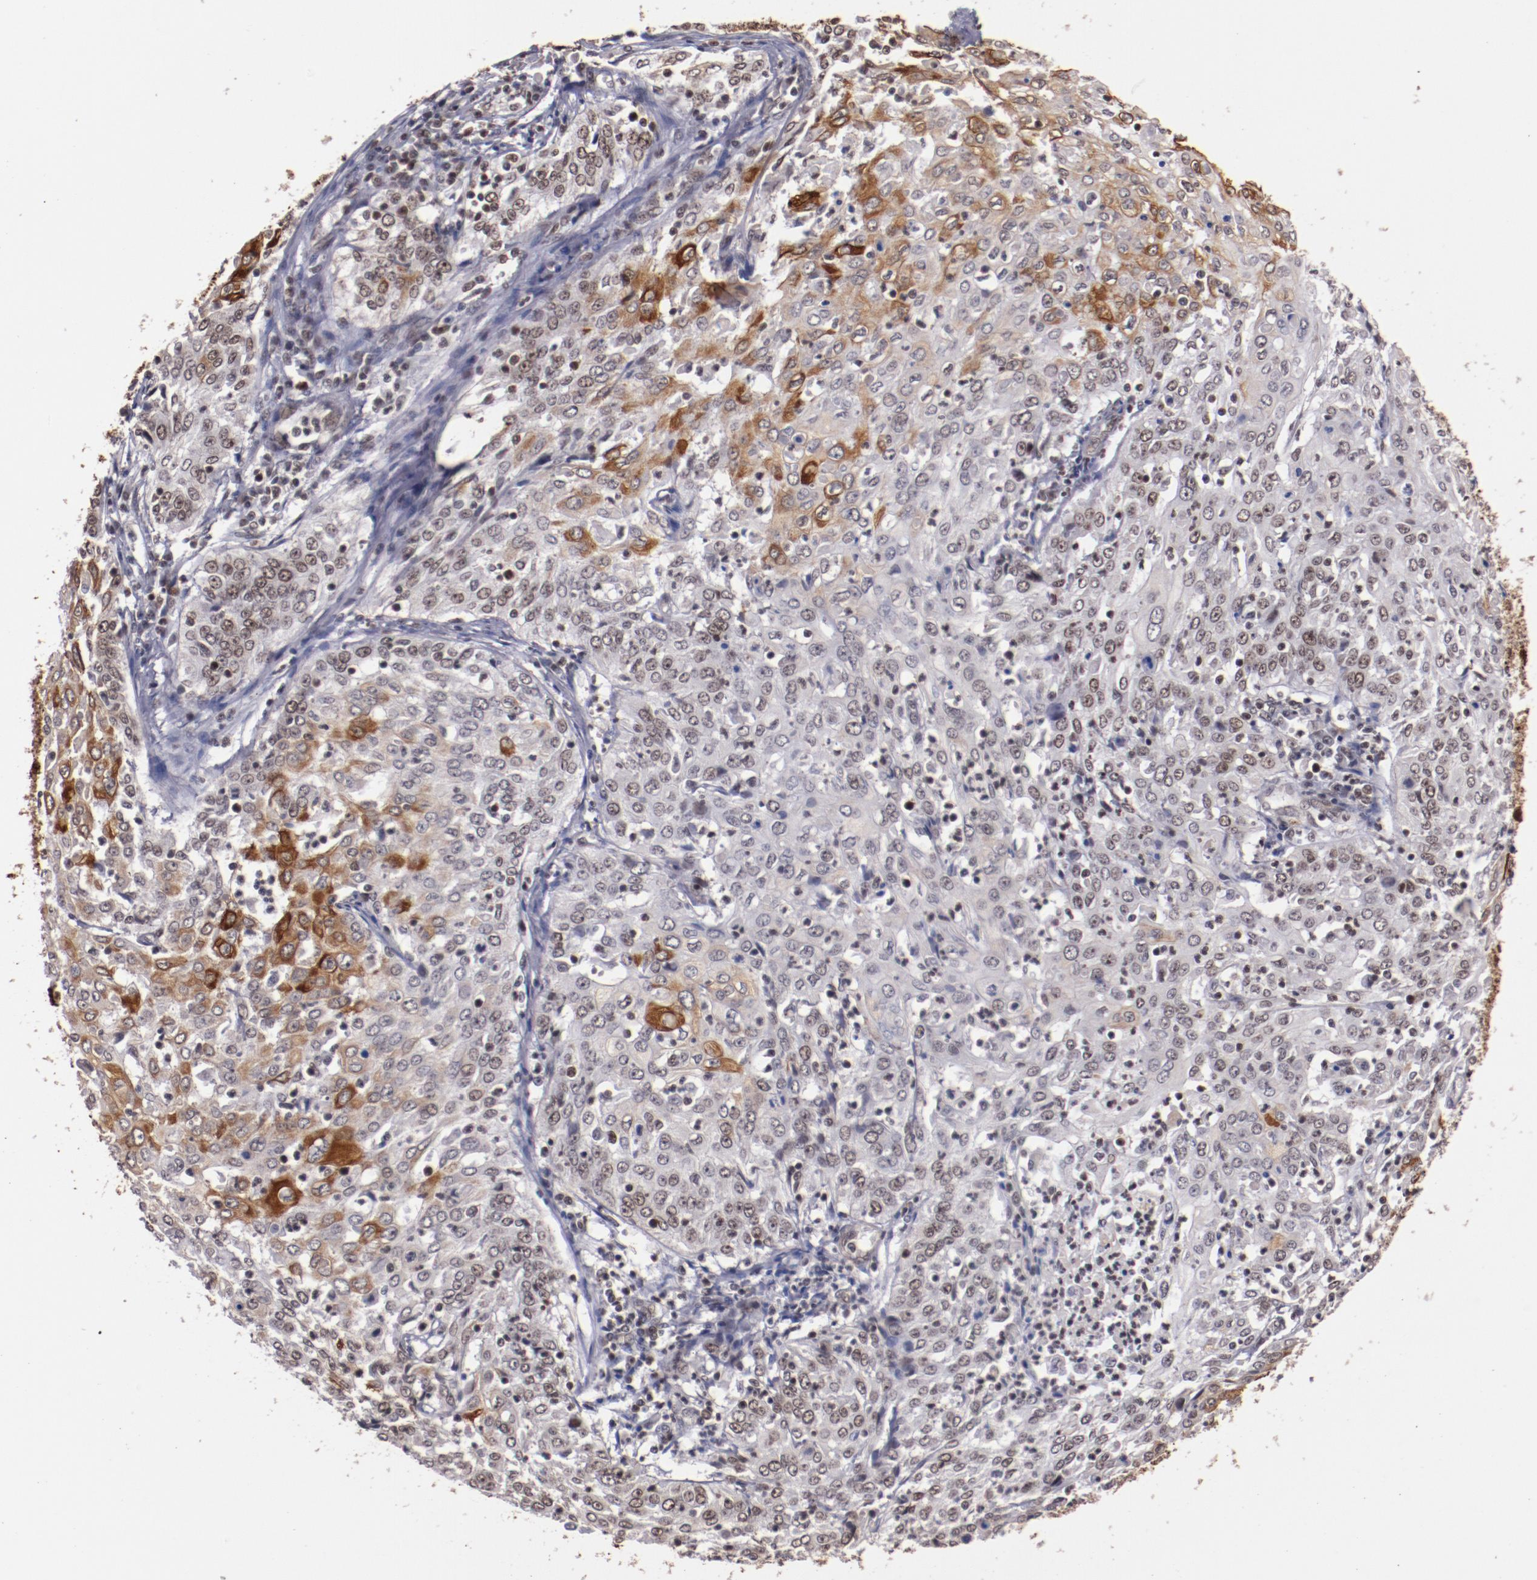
{"staining": {"intensity": "moderate", "quantity": "25%-75%", "location": "cytoplasmic/membranous"}, "tissue": "cervical cancer", "cell_type": "Tumor cells", "image_type": "cancer", "snomed": [{"axis": "morphology", "description": "Squamous cell carcinoma, NOS"}, {"axis": "topography", "description": "Cervix"}], "caption": "Protein expression analysis of cervical cancer (squamous cell carcinoma) demonstrates moderate cytoplasmic/membranous positivity in about 25%-75% of tumor cells. Nuclei are stained in blue.", "gene": "STAG2", "patient": {"sex": "female", "age": 39}}